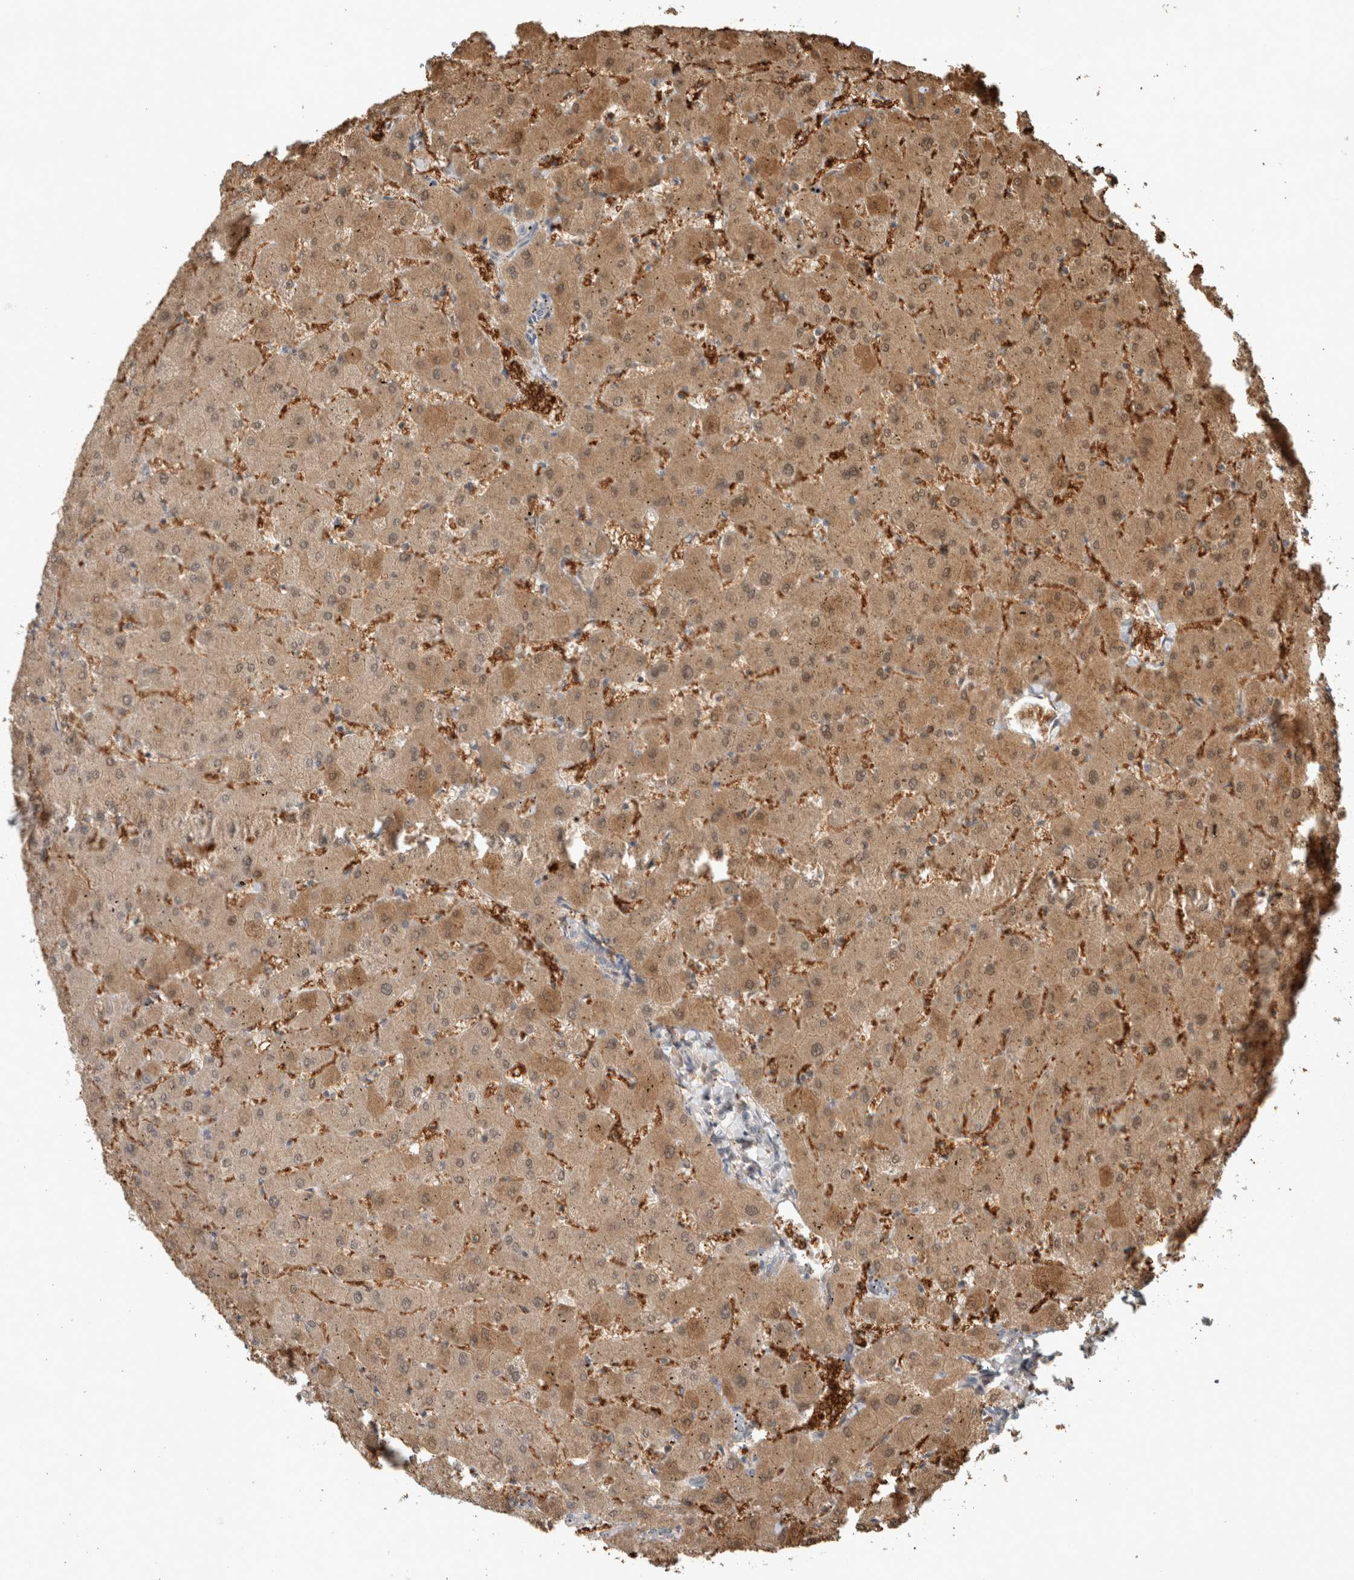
{"staining": {"intensity": "weak", "quantity": "25%-75%", "location": "cytoplasmic/membranous"}, "tissue": "liver", "cell_type": "Cholangiocytes", "image_type": "normal", "snomed": [{"axis": "morphology", "description": "Normal tissue, NOS"}, {"axis": "topography", "description": "Liver"}], "caption": "An IHC micrograph of normal tissue is shown. Protein staining in brown labels weak cytoplasmic/membranous positivity in liver within cholangiocytes. Using DAB (brown) and hematoxylin (blue) stains, captured at high magnification using brightfield microscopy.", "gene": "TRIT1", "patient": {"sex": "female", "age": 63}}